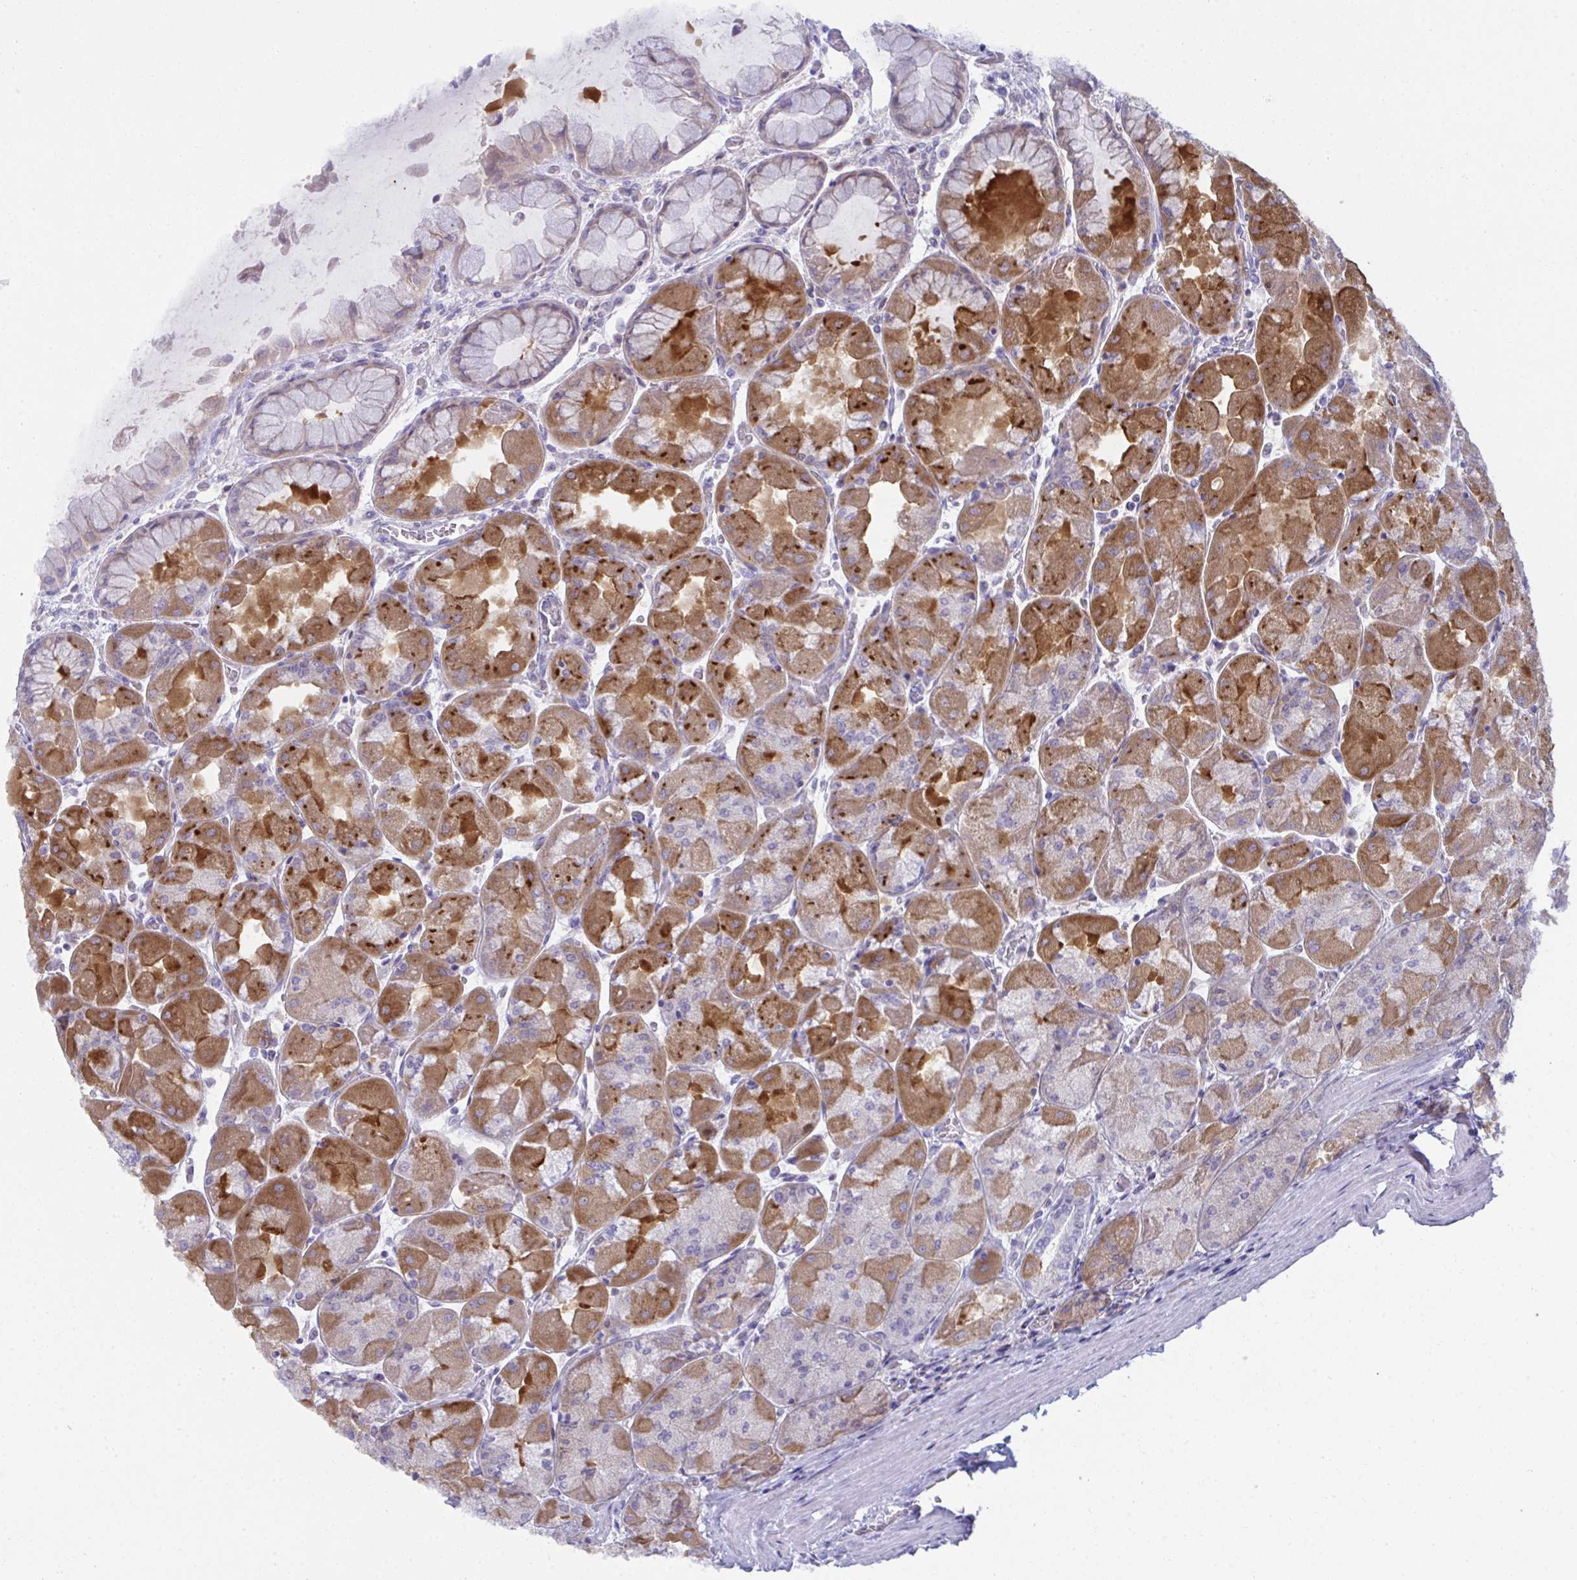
{"staining": {"intensity": "moderate", "quantity": "25%-75%", "location": "cytoplasmic/membranous"}, "tissue": "stomach", "cell_type": "Glandular cells", "image_type": "normal", "snomed": [{"axis": "morphology", "description": "Normal tissue, NOS"}, {"axis": "topography", "description": "Stomach"}], "caption": "Immunohistochemistry (IHC) micrograph of normal human stomach stained for a protein (brown), which shows medium levels of moderate cytoplasmic/membranous expression in approximately 25%-75% of glandular cells.", "gene": "RANBP2", "patient": {"sex": "female", "age": 61}}